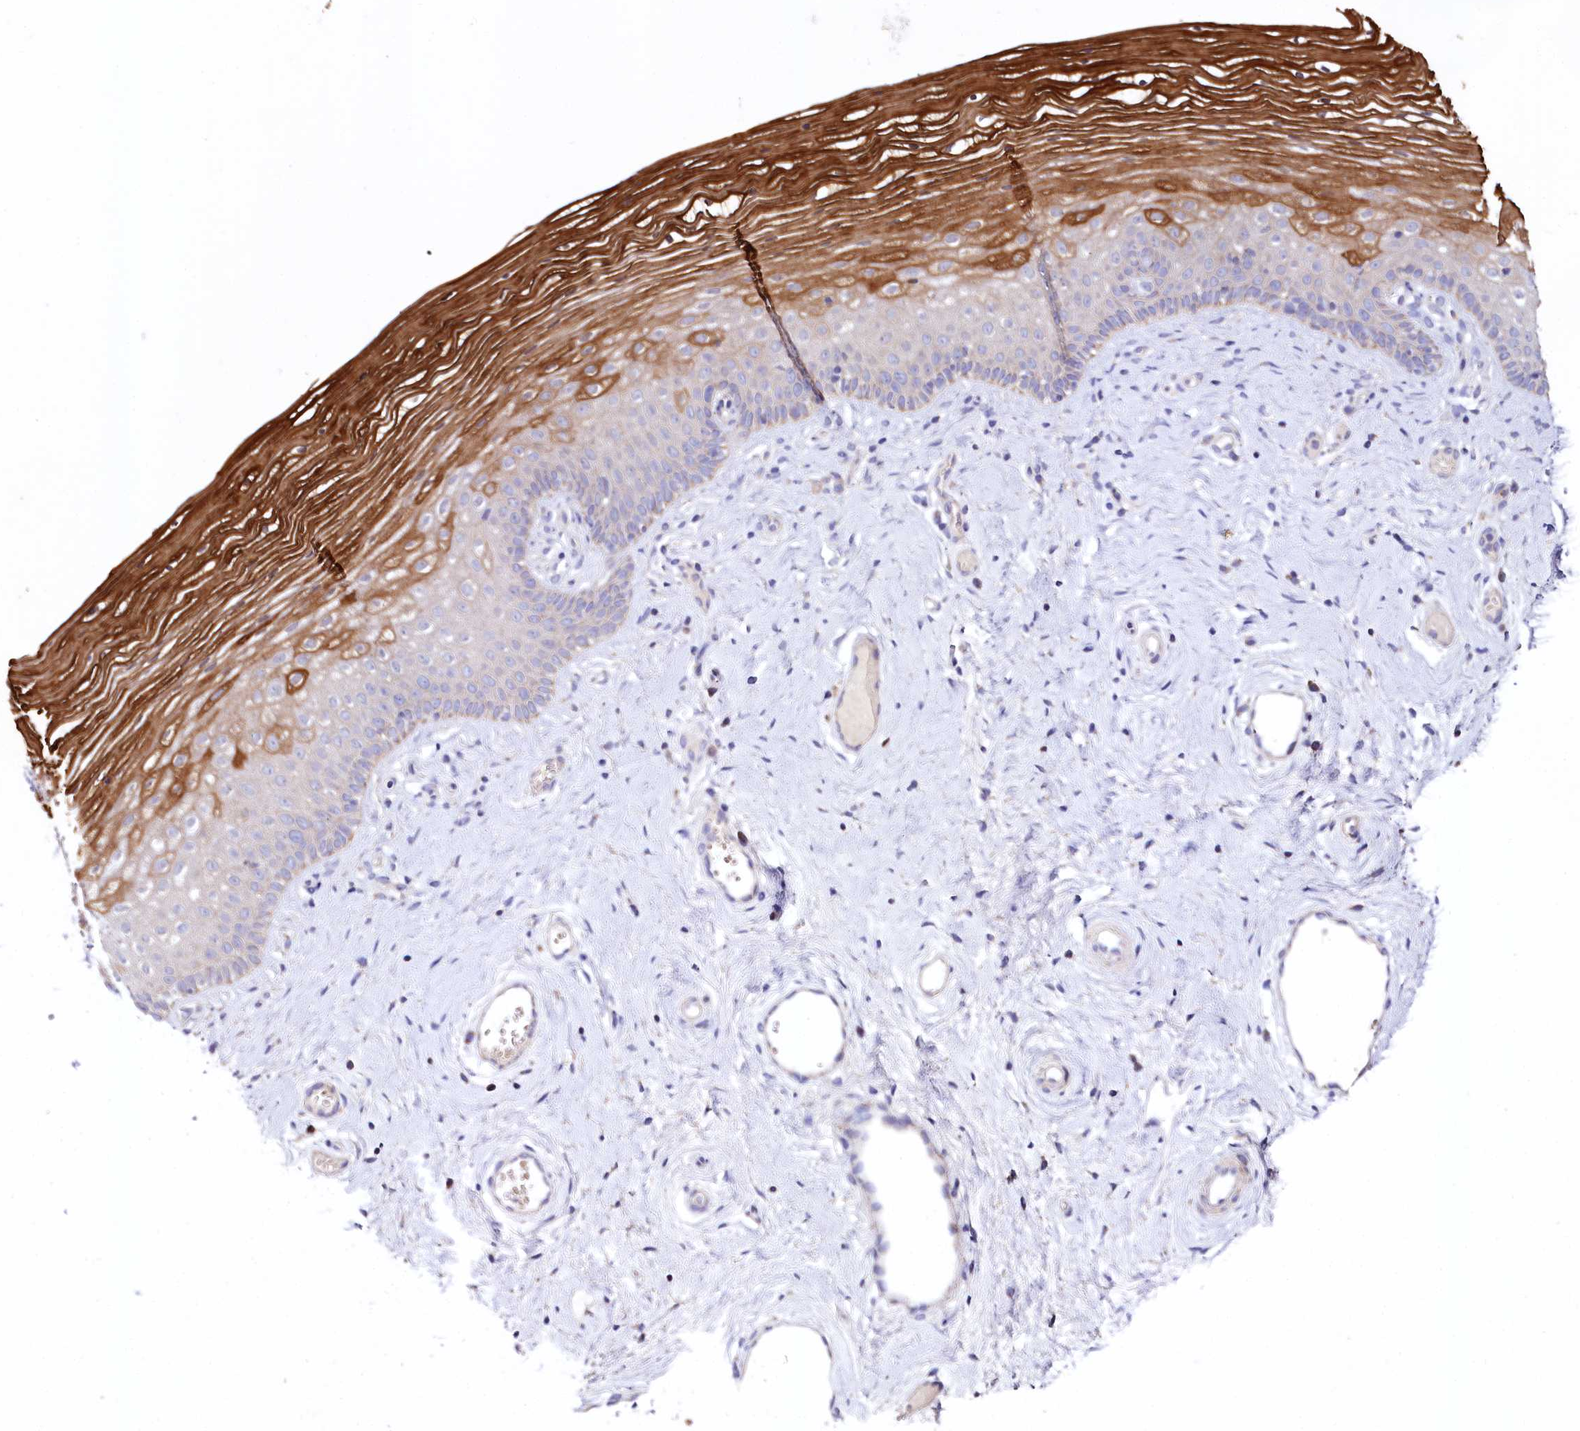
{"staining": {"intensity": "strong", "quantity": "<25%", "location": "cytoplasmic/membranous"}, "tissue": "vagina", "cell_type": "Squamous epithelial cells", "image_type": "normal", "snomed": [{"axis": "morphology", "description": "Normal tissue, NOS"}, {"axis": "topography", "description": "Vagina"}], "caption": "Immunohistochemical staining of unremarkable vagina exhibits <25% levels of strong cytoplasmic/membranous protein positivity in approximately <25% of squamous epithelial cells. (brown staining indicates protein expression, while blue staining denotes nuclei).", "gene": "ZNF45", "patient": {"sex": "female", "age": 46}}